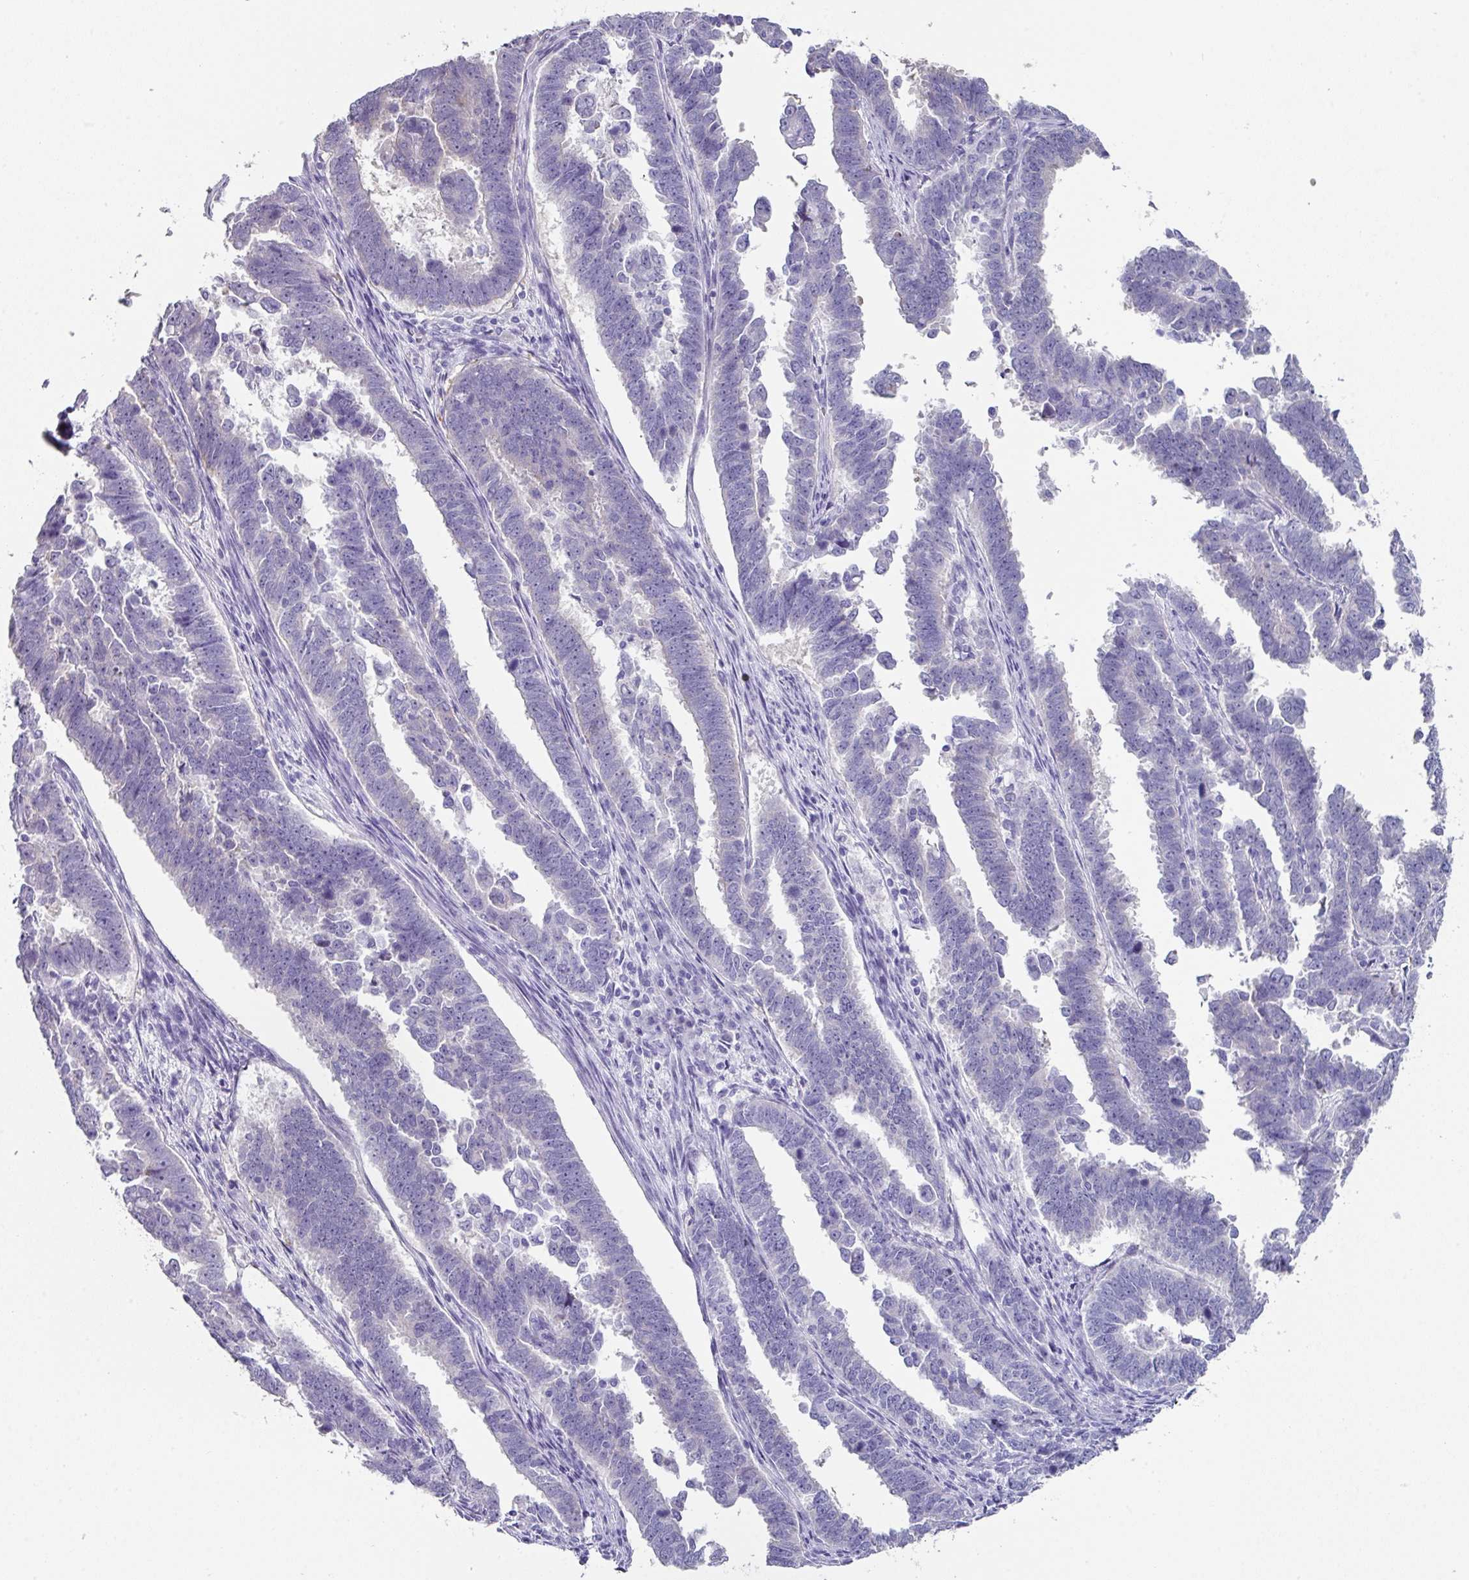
{"staining": {"intensity": "negative", "quantity": "none", "location": "none"}, "tissue": "endometrial cancer", "cell_type": "Tumor cells", "image_type": "cancer", "snomed": [{"axis": "morphology", "description": "Adenocarcinoma, NOS"}, {"axis": "topography", "description": "Endometrium"}], "caption": "A high-resolution histopathology image shows immunohistochemistry staining of endometrial adenocarcinoma, which reveals no significant positivity in tumor cells.", "gene": "PEX10", "patient": {"sex": "female", "age": 75}}